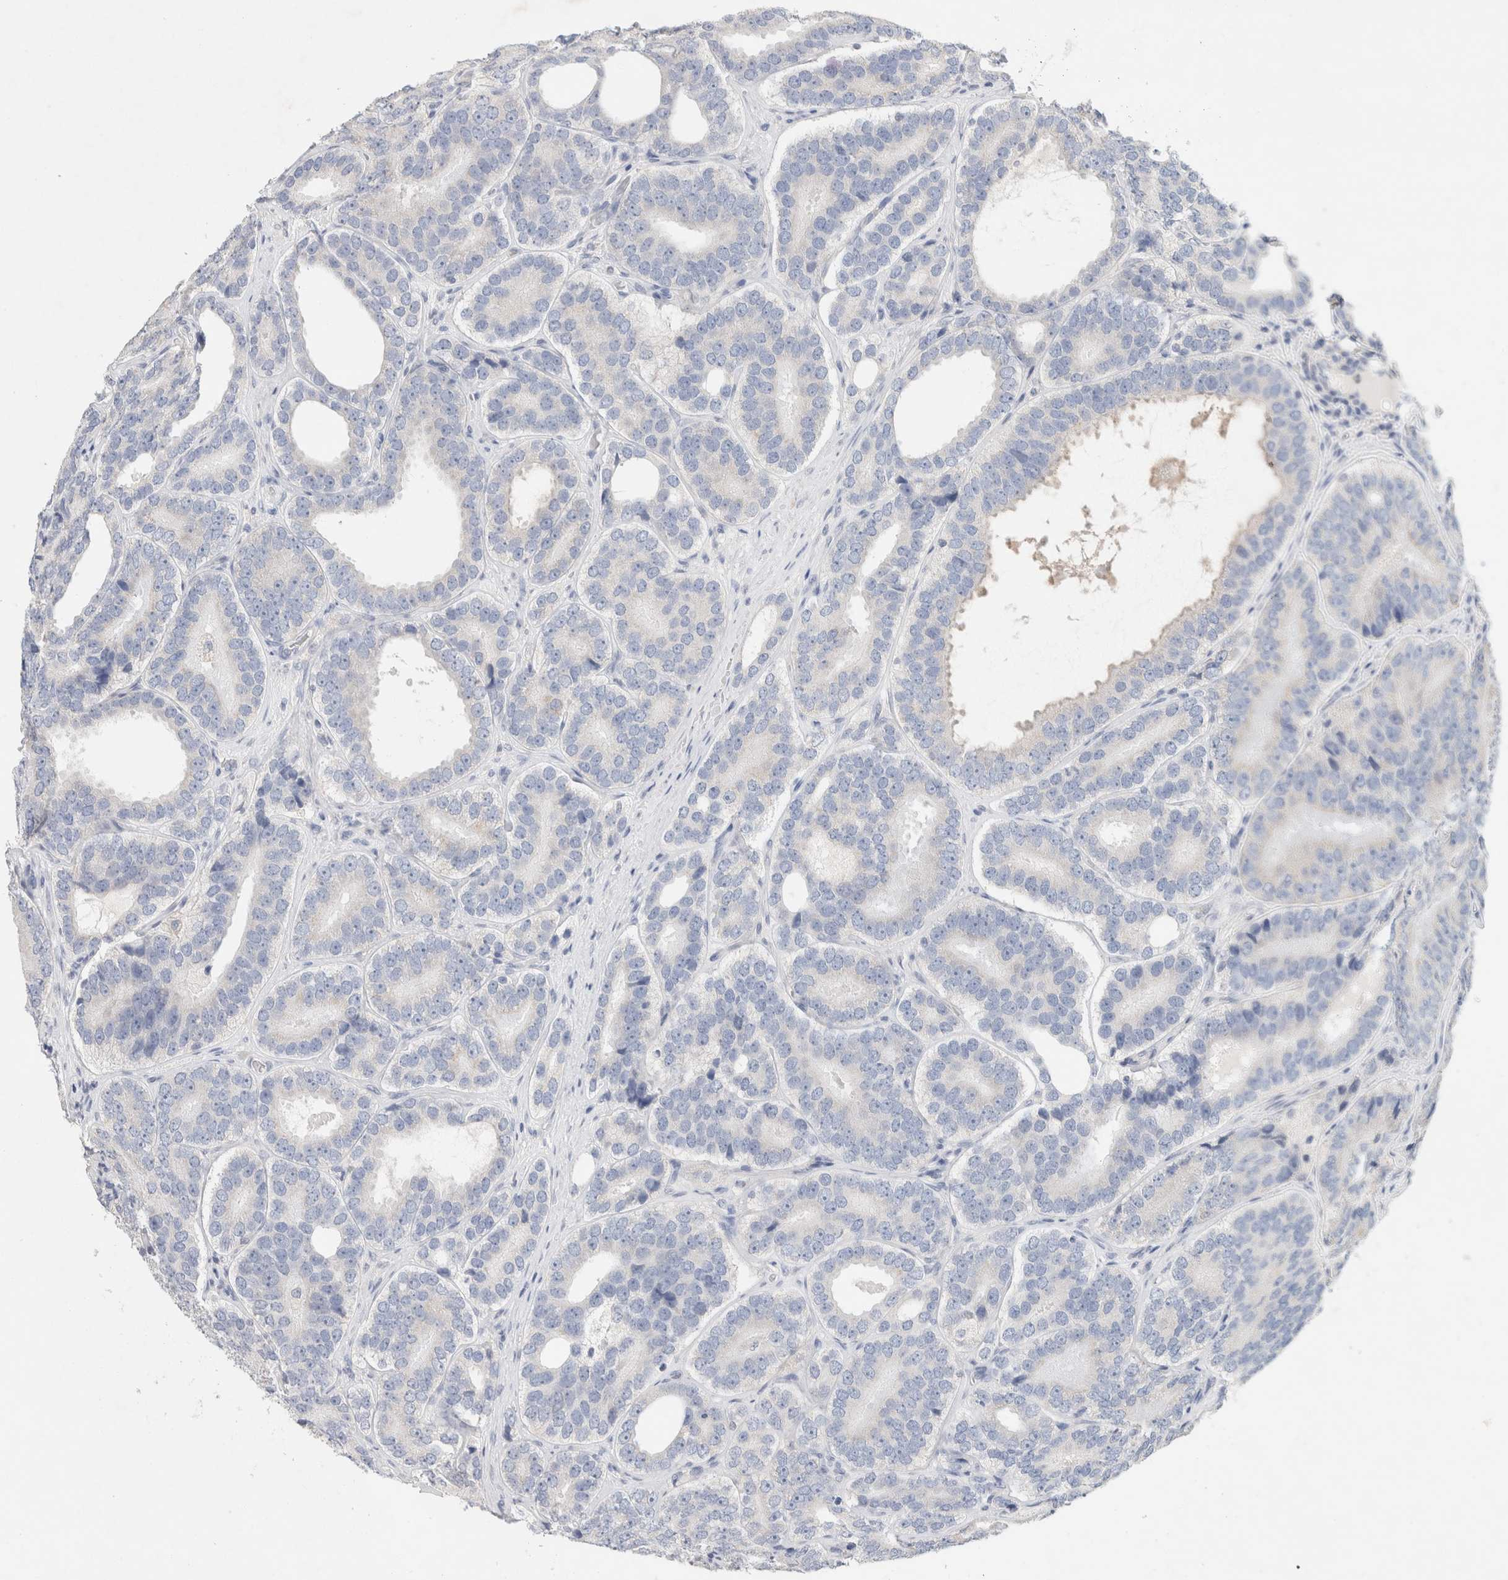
{"staining": {"intensity": "negative", "quantity": "none", "location": "none"}, "tissue": "prostate cancer", "cell_type": "Tumor cells", "image_type": "cancer", "snomed": [{"axis": "morphology", "description": "Adenocarcinoma, High grade"}, {"axis": "topography", "description": "Prostate"}], "caption": "Immunohistochemistry histopathology image of neoplastic tissue: human high-grade adenocarcinoma (prostate) stained with DAB (3,3'-diaminobenzidine) shows no significant protein staining in tumor cells.", "gene": "MPP2", "patient": {"sex": "male", "age": 56}}